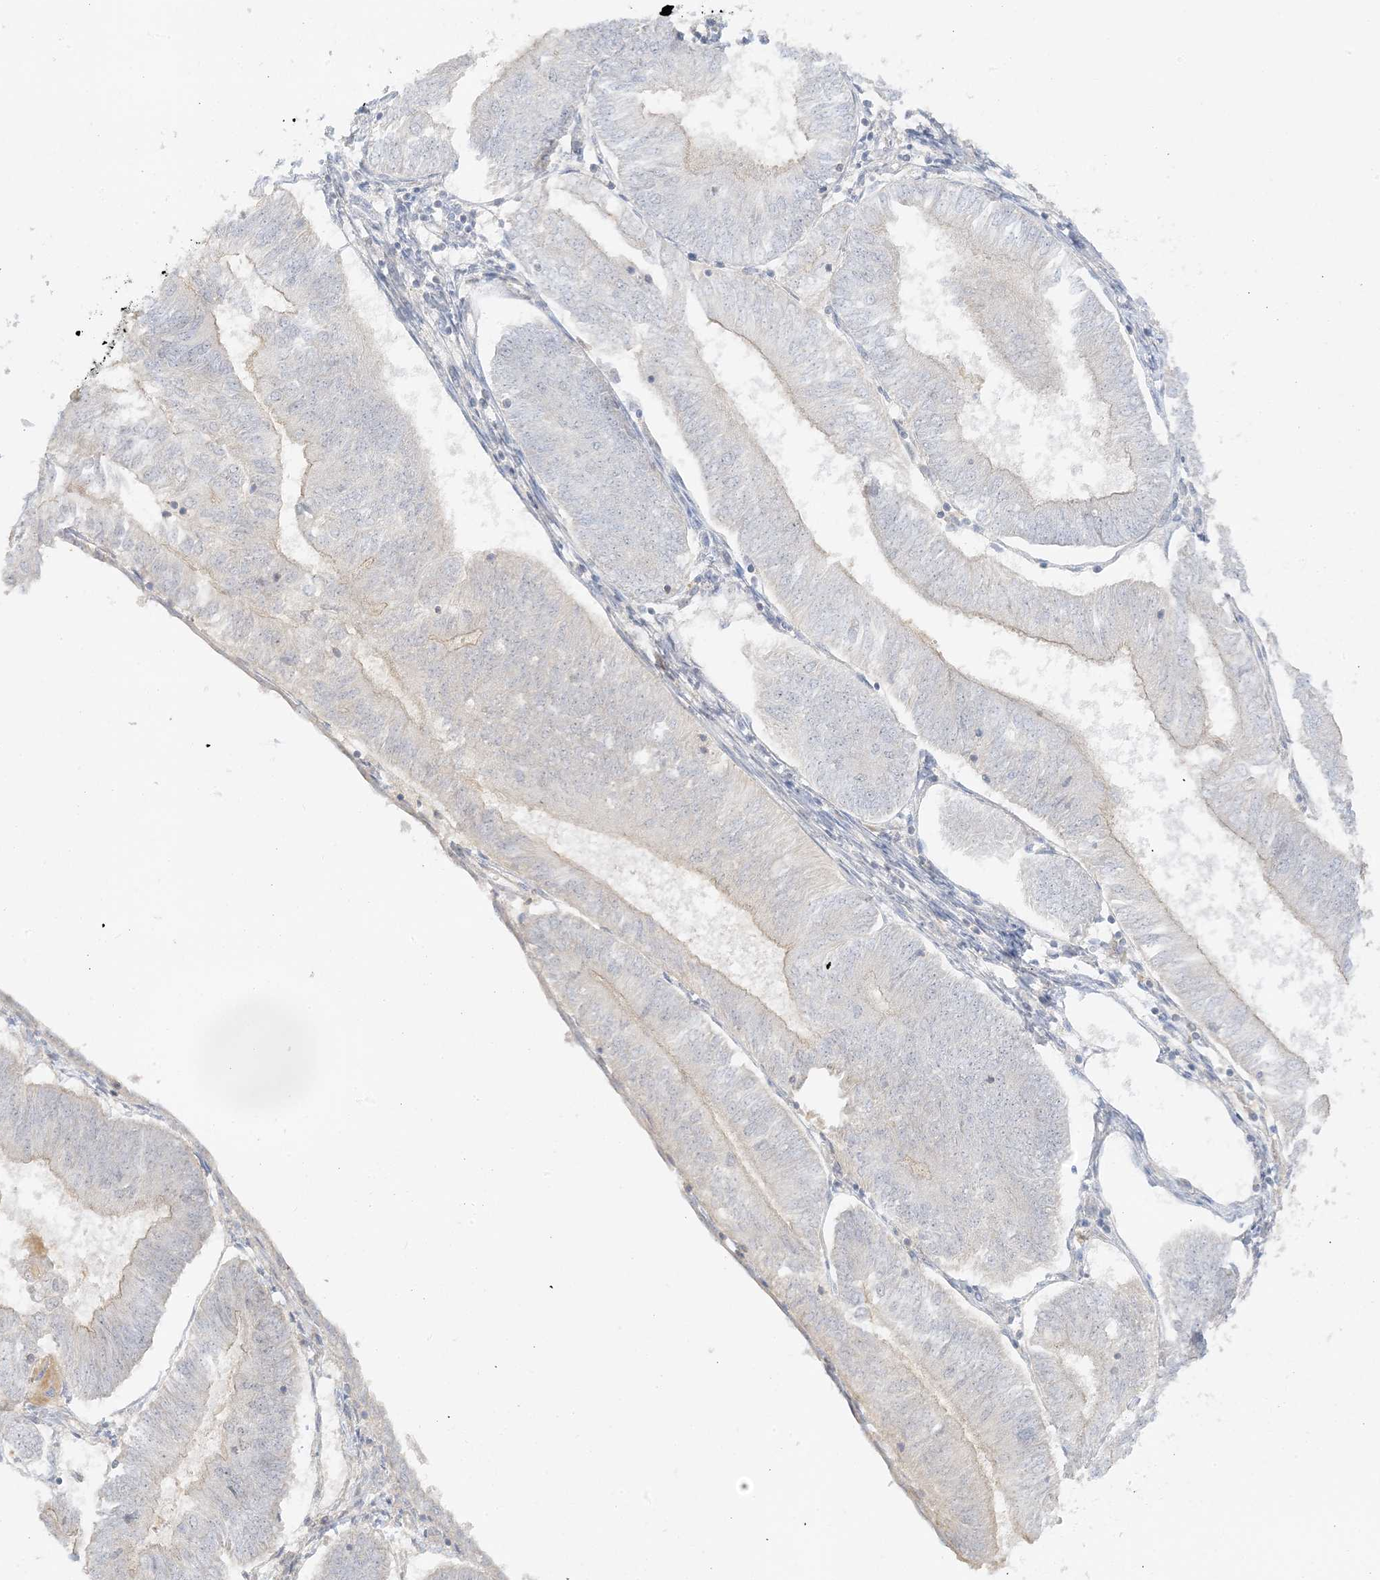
{"staining": {"intensity": "weak", "quantity": "<25%", "location": "cytoplasmic/membranous"}, "tissue": "endometrial cancer", "cell_type": "Tumor cells", "image_type": "cancer", "snomed": [{"axis": "morphology", "description": "Adenocarcinoma, NOS"}, {"axis": "topography", "description": "Endometrium"}], "caption": "Endometrial cancer (adenocarcinoma) stained for a protein using IHC demonstrates no expression tumor cells.", "gene": "ETAA1", "patient": {"sex": "female", "age": 58}}